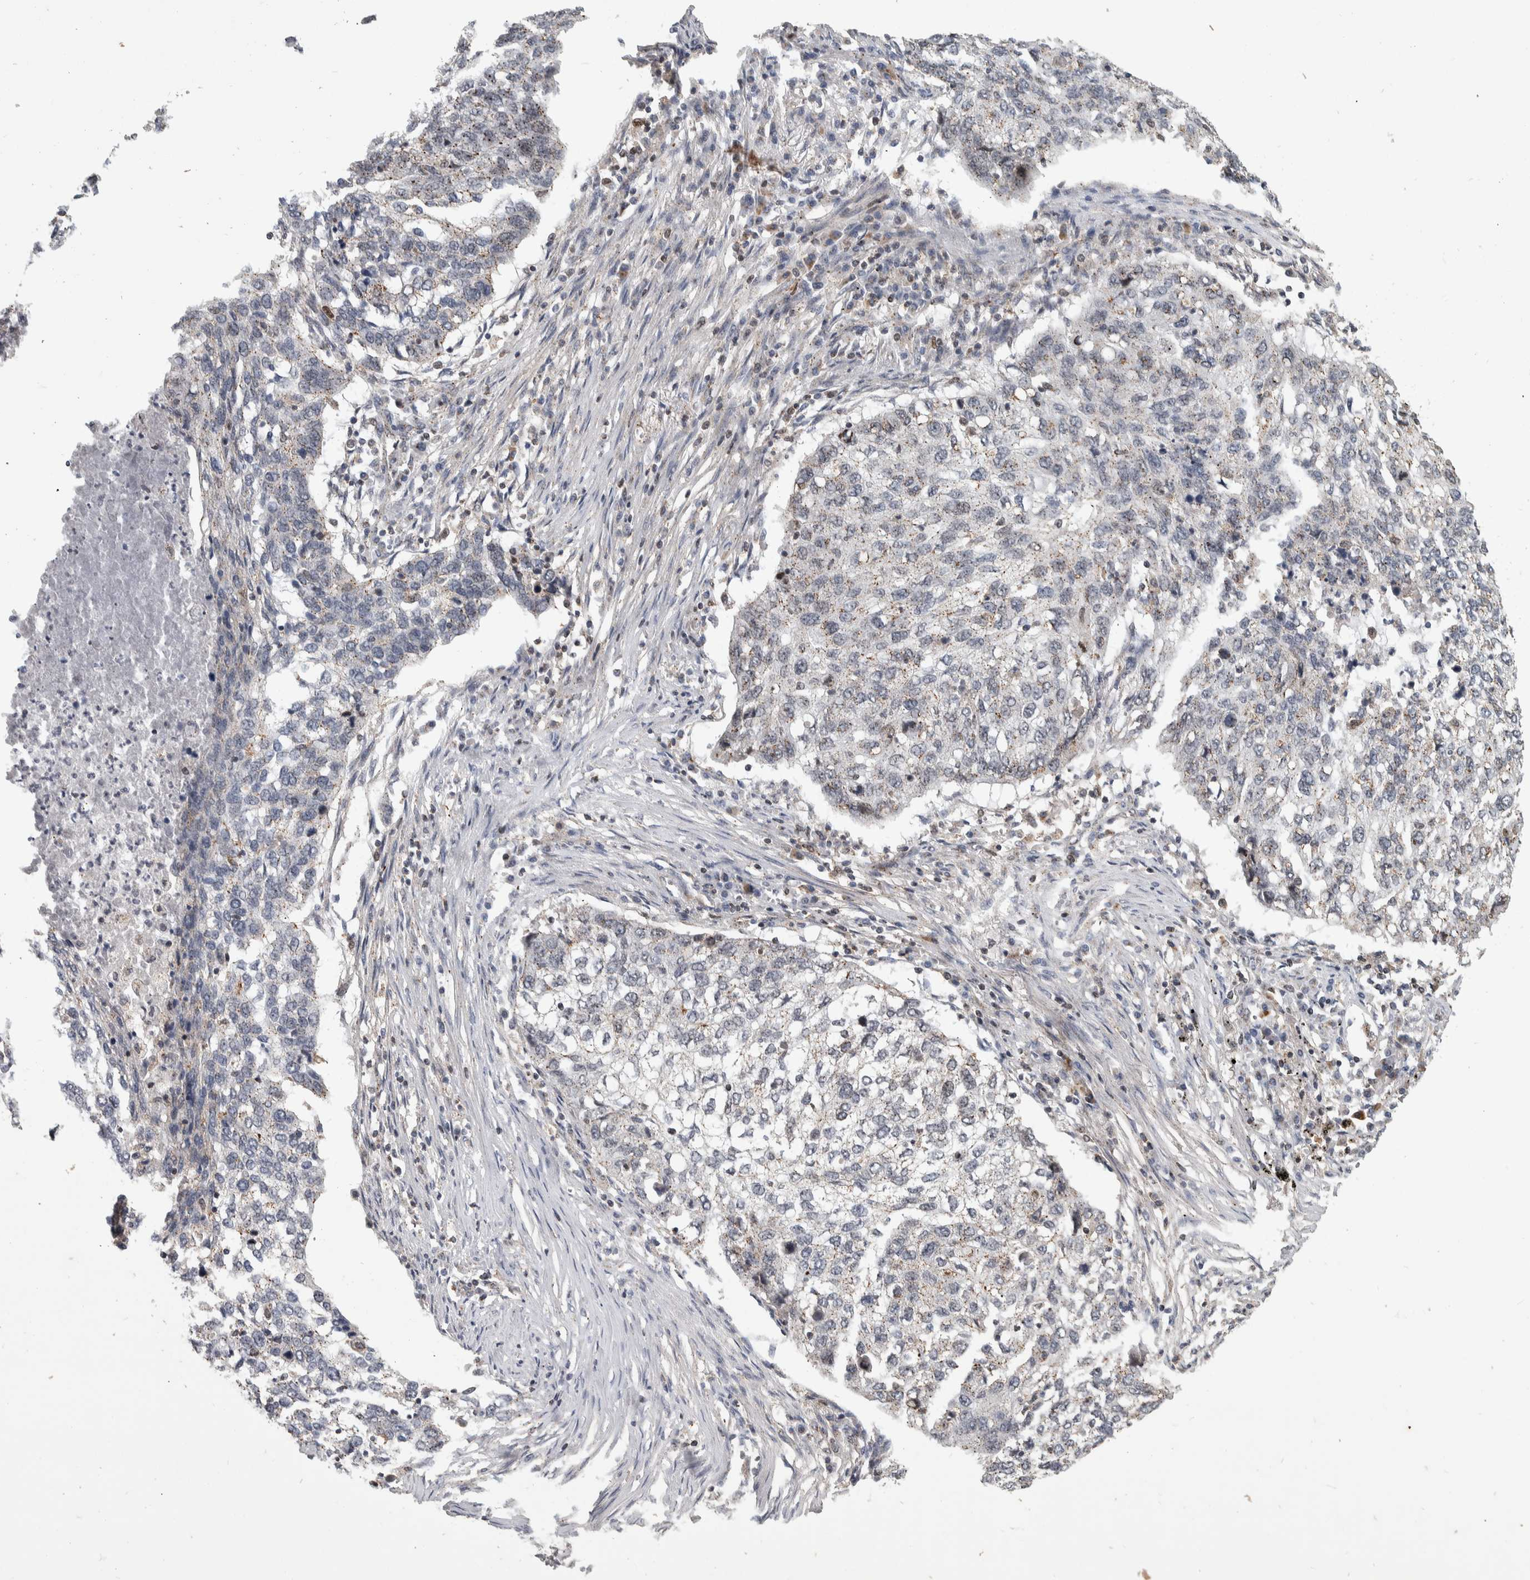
{"staining": {"intensity": "weak", "quantity": "<25%", "location": "cytoplasmic/membranous"}, "tissue": "lung cancer", "cell_type": "Tumor cells", "image_type": "cancer", "snomed": [{"axis": "morphology", "description": "Squamous cell carcinoma, NOS"}, {"axis": "topography", "description": "Lung"}], "caption": "Protein analysis of lung squamous cell carcinoma displays no significant positivity in tumor cells. The staining was performed using DAB (3,3'-diaminobenzidine) to visualize the protein expression in brown, while the nuclei were stained in blue with hematoxylin (Magnification: 20x).", "gene": "MSL1", "patient": {"sex": "female", "age": 63}}